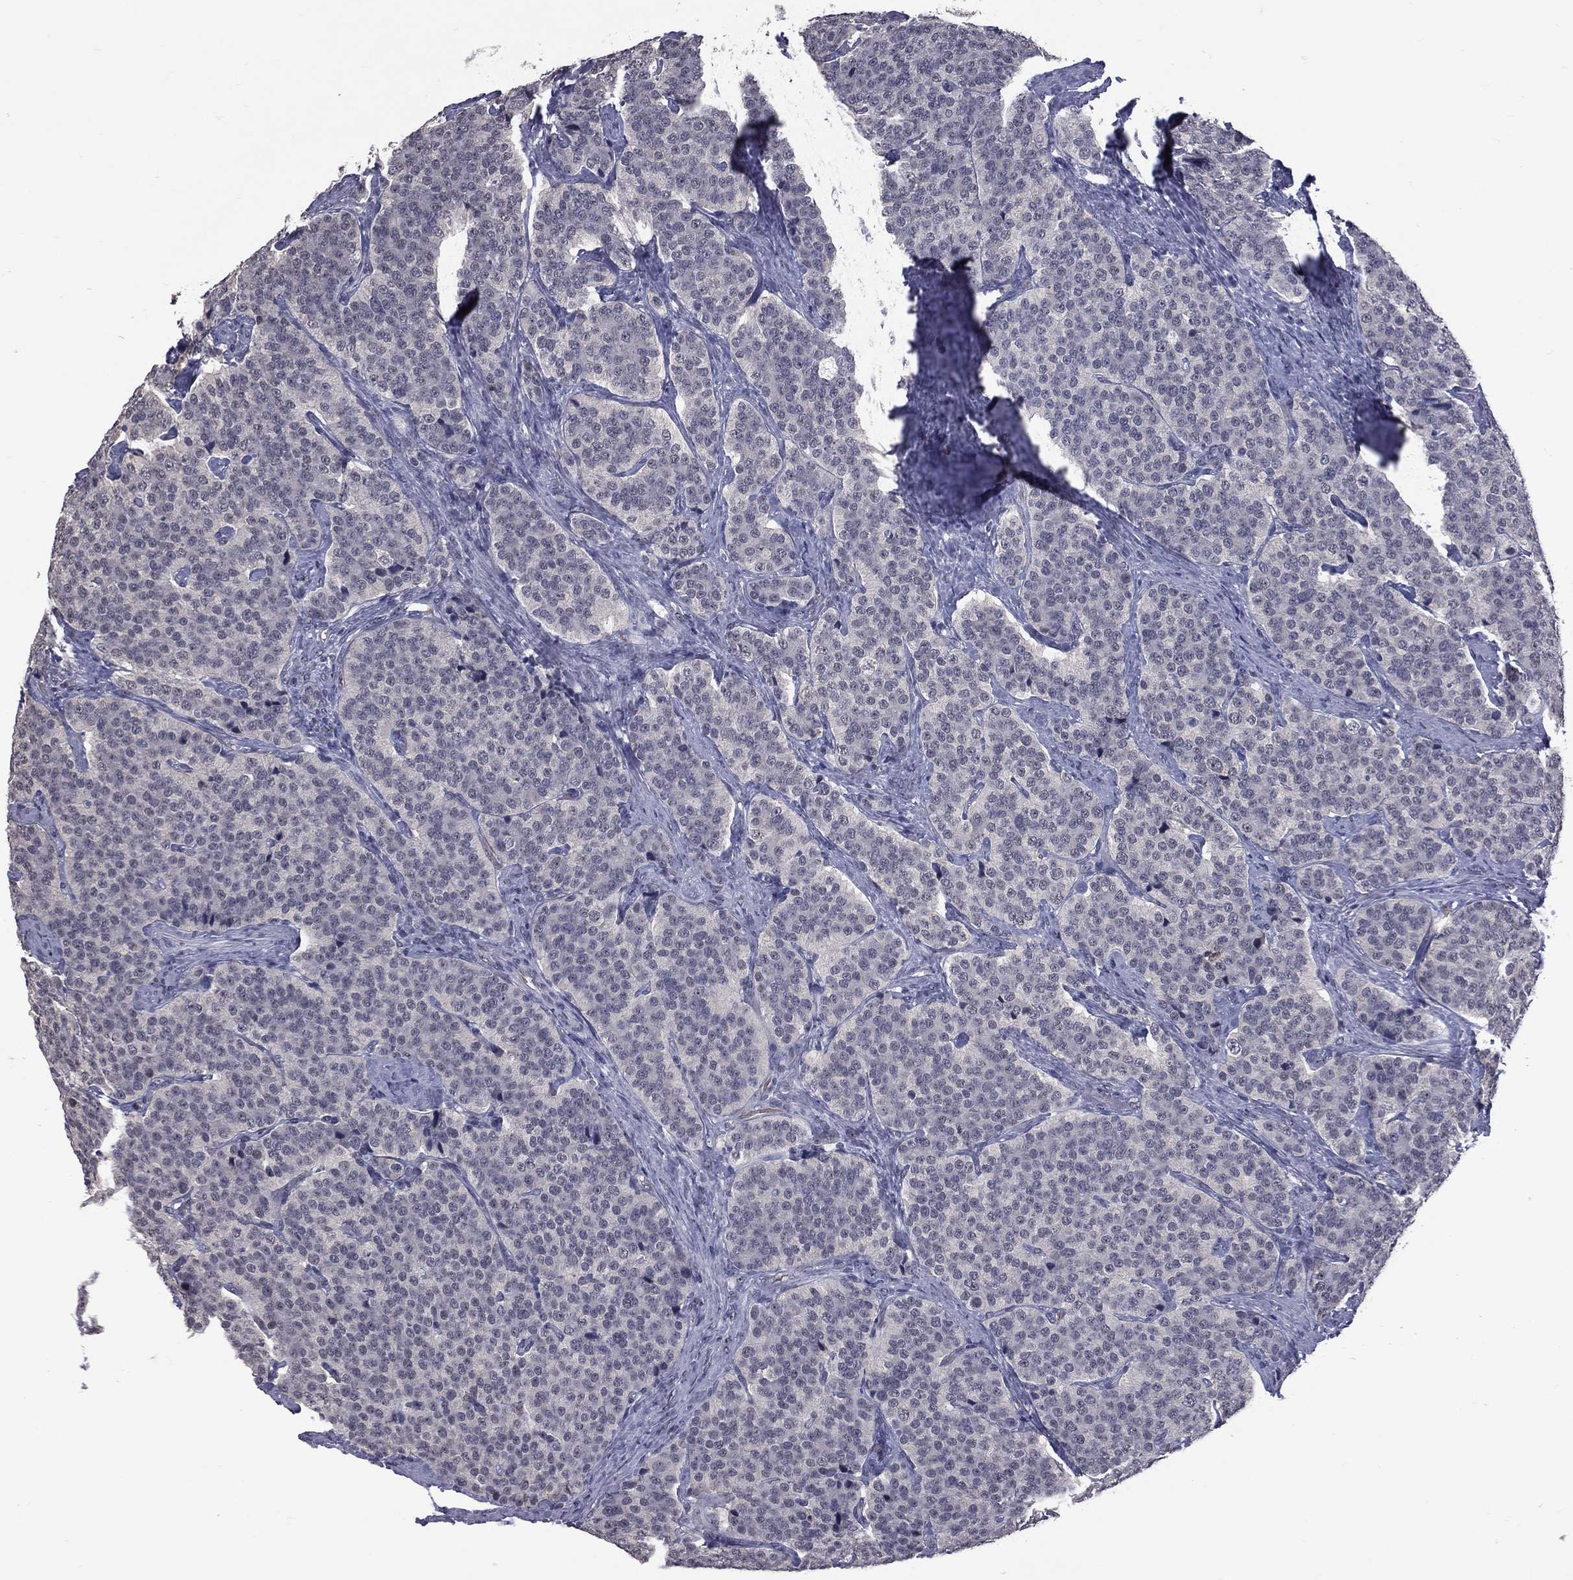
{"staining": {"intensity": "negative", "quantity": "none", "location": "none"}, "tissue": "carcinoid", "cell_type": "Tumor cells", "image_type": "cancer", "snomed": [{"axis": "morphology", "description": "Carcinoid, malignant, NOS"}, {"axis": "topography", "description": "Small intestine"}], "caption": "Immunohistochemical staining of carcinoid exhibits no significant staining in tumor cells.", "gene": "DSG4", "patient": {"sex": "female", "age": 58}}